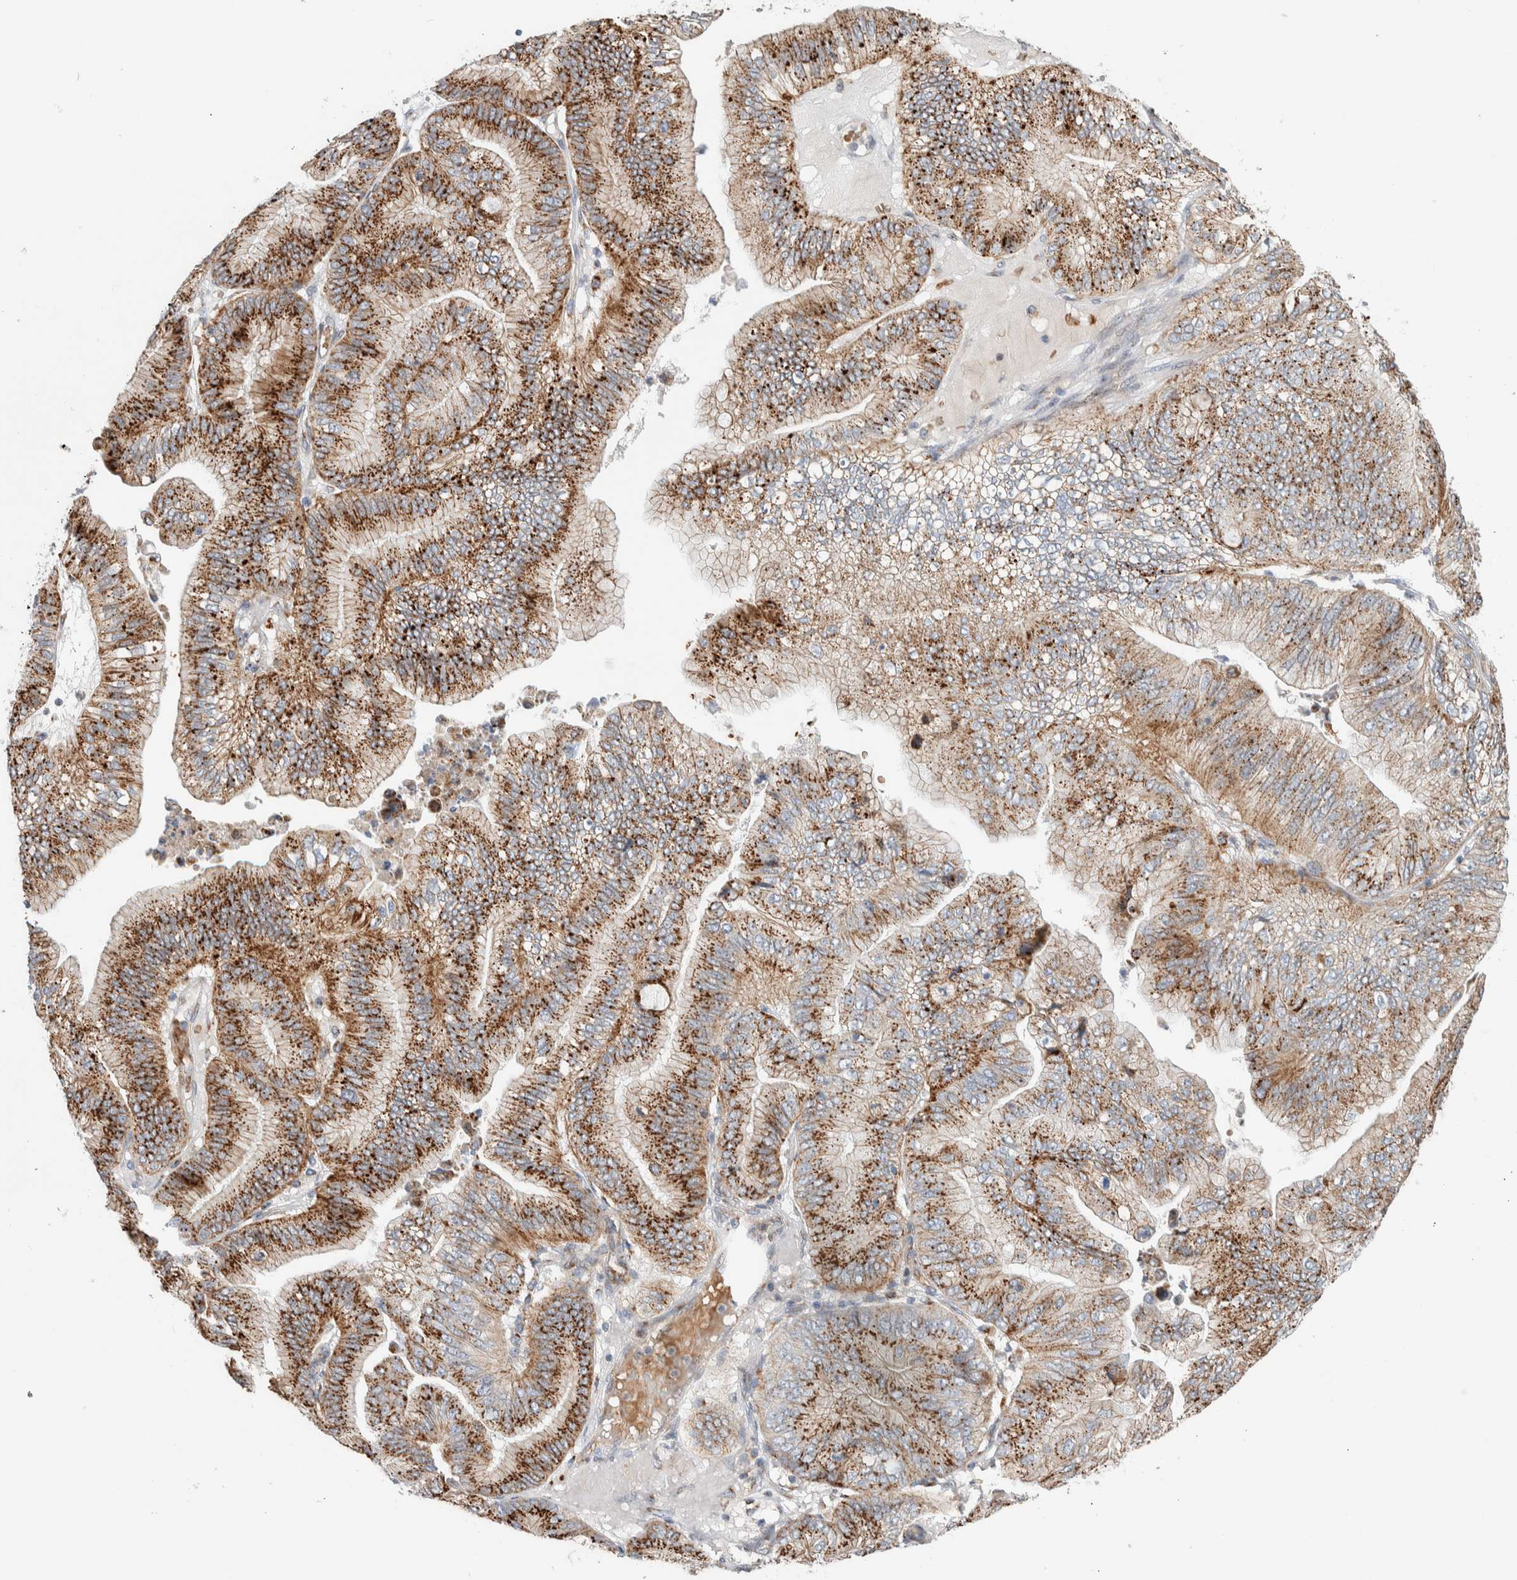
{"staining": {"intensity": "moderate", "quantity": ">75%", "location": "cytoplasmic/membranous"}, "tissue": "ovarian cancer", "cell_type": "Tumor cells", "image_type": "cancer", "snomed": [{"axis": "morphology", "description": "Cystadenocarcinoma, mucinous, NOS"}, {"axis": "topography", "description": "Ovary"}], "caption": "A brown stain labels moderate cytoplasmic/membranous positivity of a protein in human ovarian cancer (mucinous cystadenocarcinoma) tumor cells.", "gene": "SLC38A10", "patient": {"sex": "female", "age": 61}}